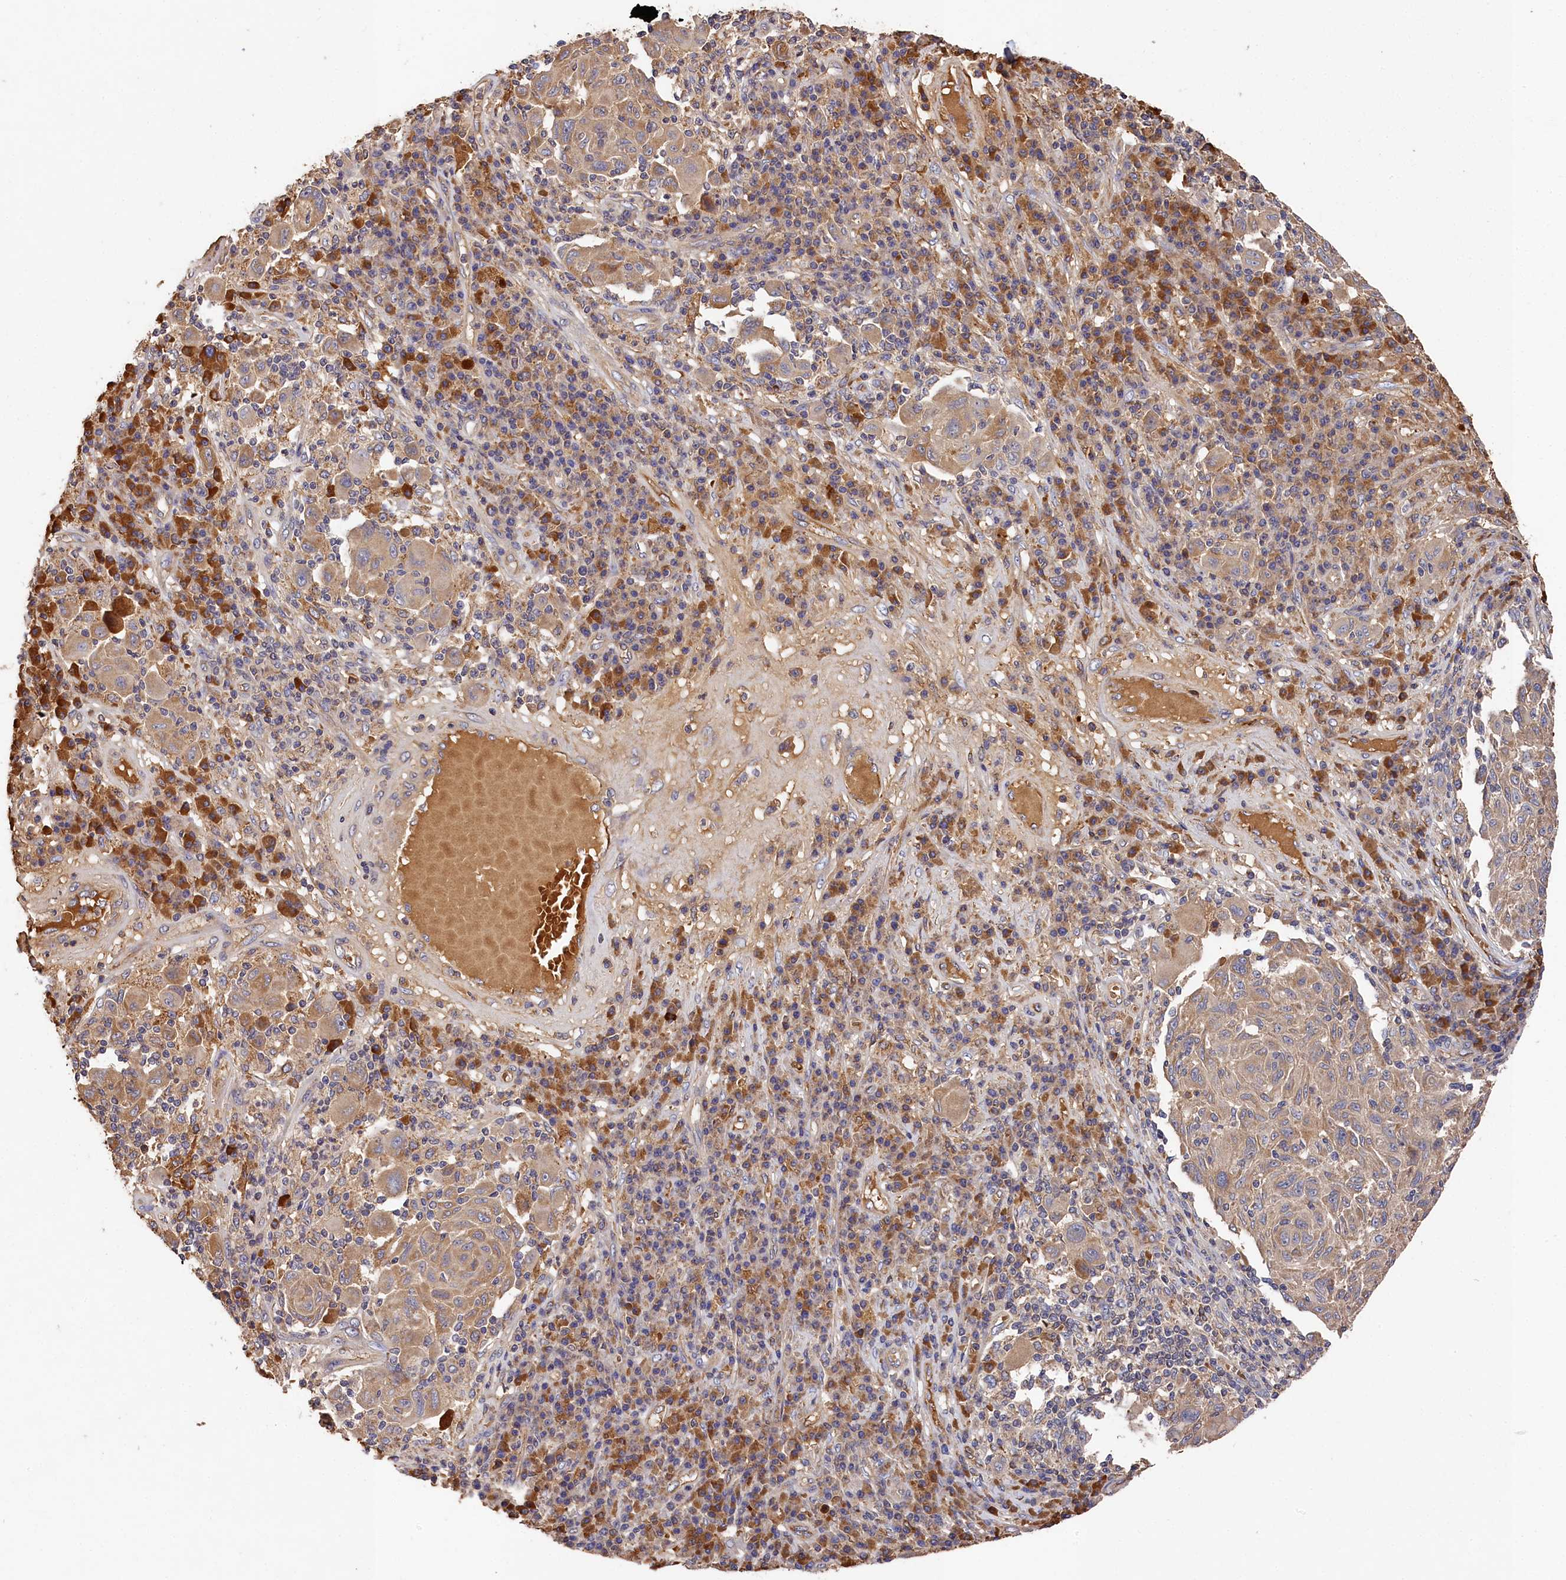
{"staining": {"intensity": "weak", "quantity": "<25%", "location": "cytoplasmic/membranous"}, "tissue": "melanoma", "cell_type": "Tumor cells", "image_type": "cancer", "snomed": [{"axis": "morphology", "description": "Malignant melanoma, NOS"}, {"axis": "topography", "description": "Skin"}], "caption": "High magnification brightfield microscopy of melanoma stained with DAB (brown) and counterstained with hematoxylin (blue): tumor cells show no significant staining.", "gene": "DHRS11", "patient": {"sex": "male", "age": 53}}